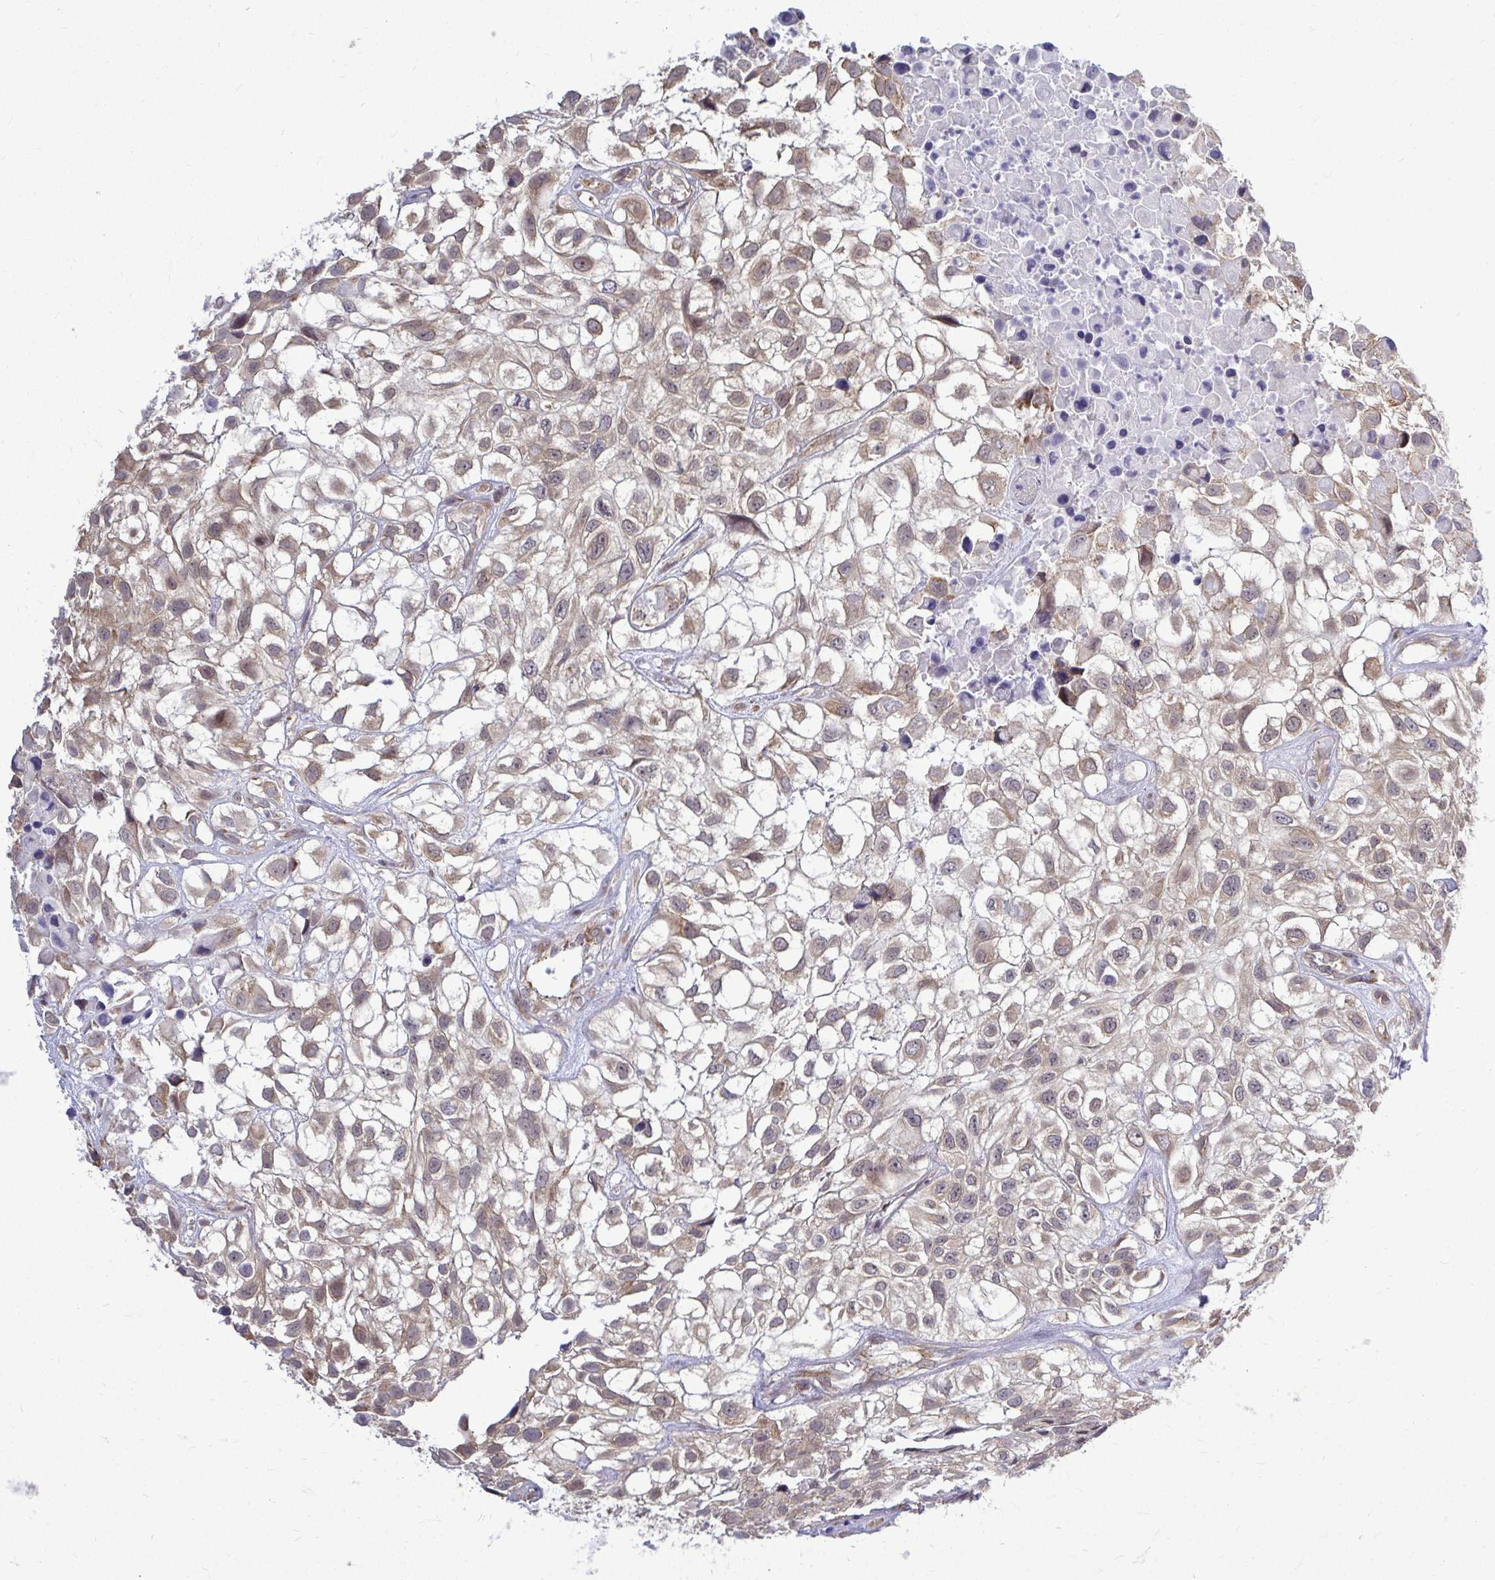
{"staining": {"intensity": "weak", "quantity": ">75%", "location": "cytoplasmic/membranous,nuclear"}, "tissue": "urothelial cancer", "cell_type": "Tumor cells", "image_type": "cancer", "snomed": [{"axis": "morphology", "description": "Urothelial carcinoma, High grade"}, {"axis": "topography", "description": "Urinary bladder"}], "caption": "High-magnification brightfield microscopy of high-grade urothelial carcinoma stained with DAB (3,3'-diaminobenzidine) (brown) and counterstained with hematoxylin (blue). tumor cells exhibit weak cytoplasmic/membranous and nuclear positivity is seen in approximately>75% of cells.", "gene": "FMR1", "patient": {"sex": "male", "age": 56}}